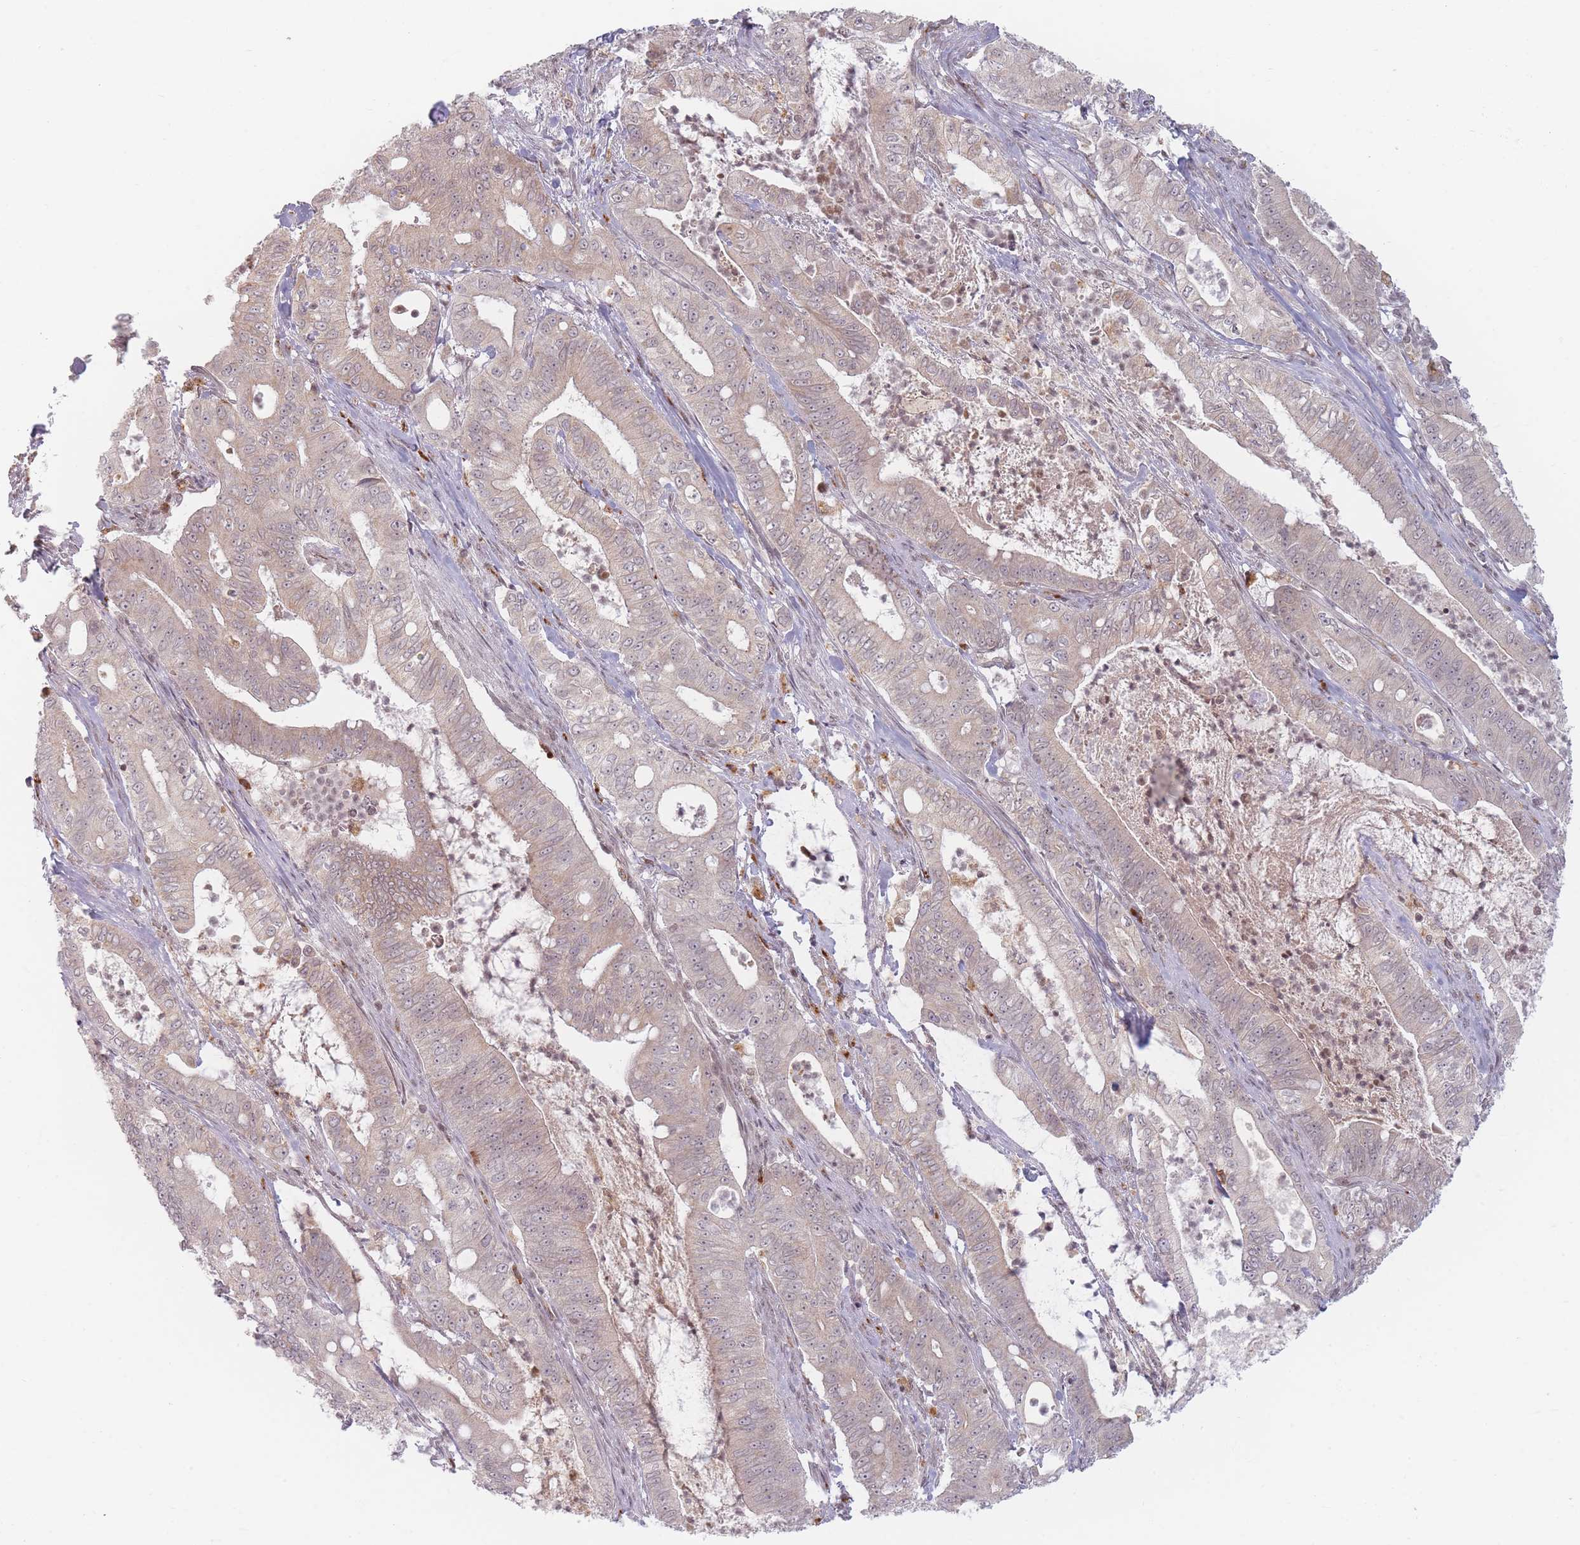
{"staining": {"intensity": "weak", "quantity": ">75%", "location": "cytoplasmic/membranous"}, "tissue": "pancreatic cancer", "cell_type": "Tumor cells", "image_type": "cancer", "snomed": [{"axis": "morphology", "description": "Adenocarcinoma, NOS"}, {"axis": "topography", "description": "Pancreas"}], "caption": "Human pancreatic adenocarcinoma stained with a brown dye reveals weak cytoplasmic/membranous positive expression in about >75% of tumor cells.", "gene": "SPATA45", "patient": {"sex": "male", "age": 71}}